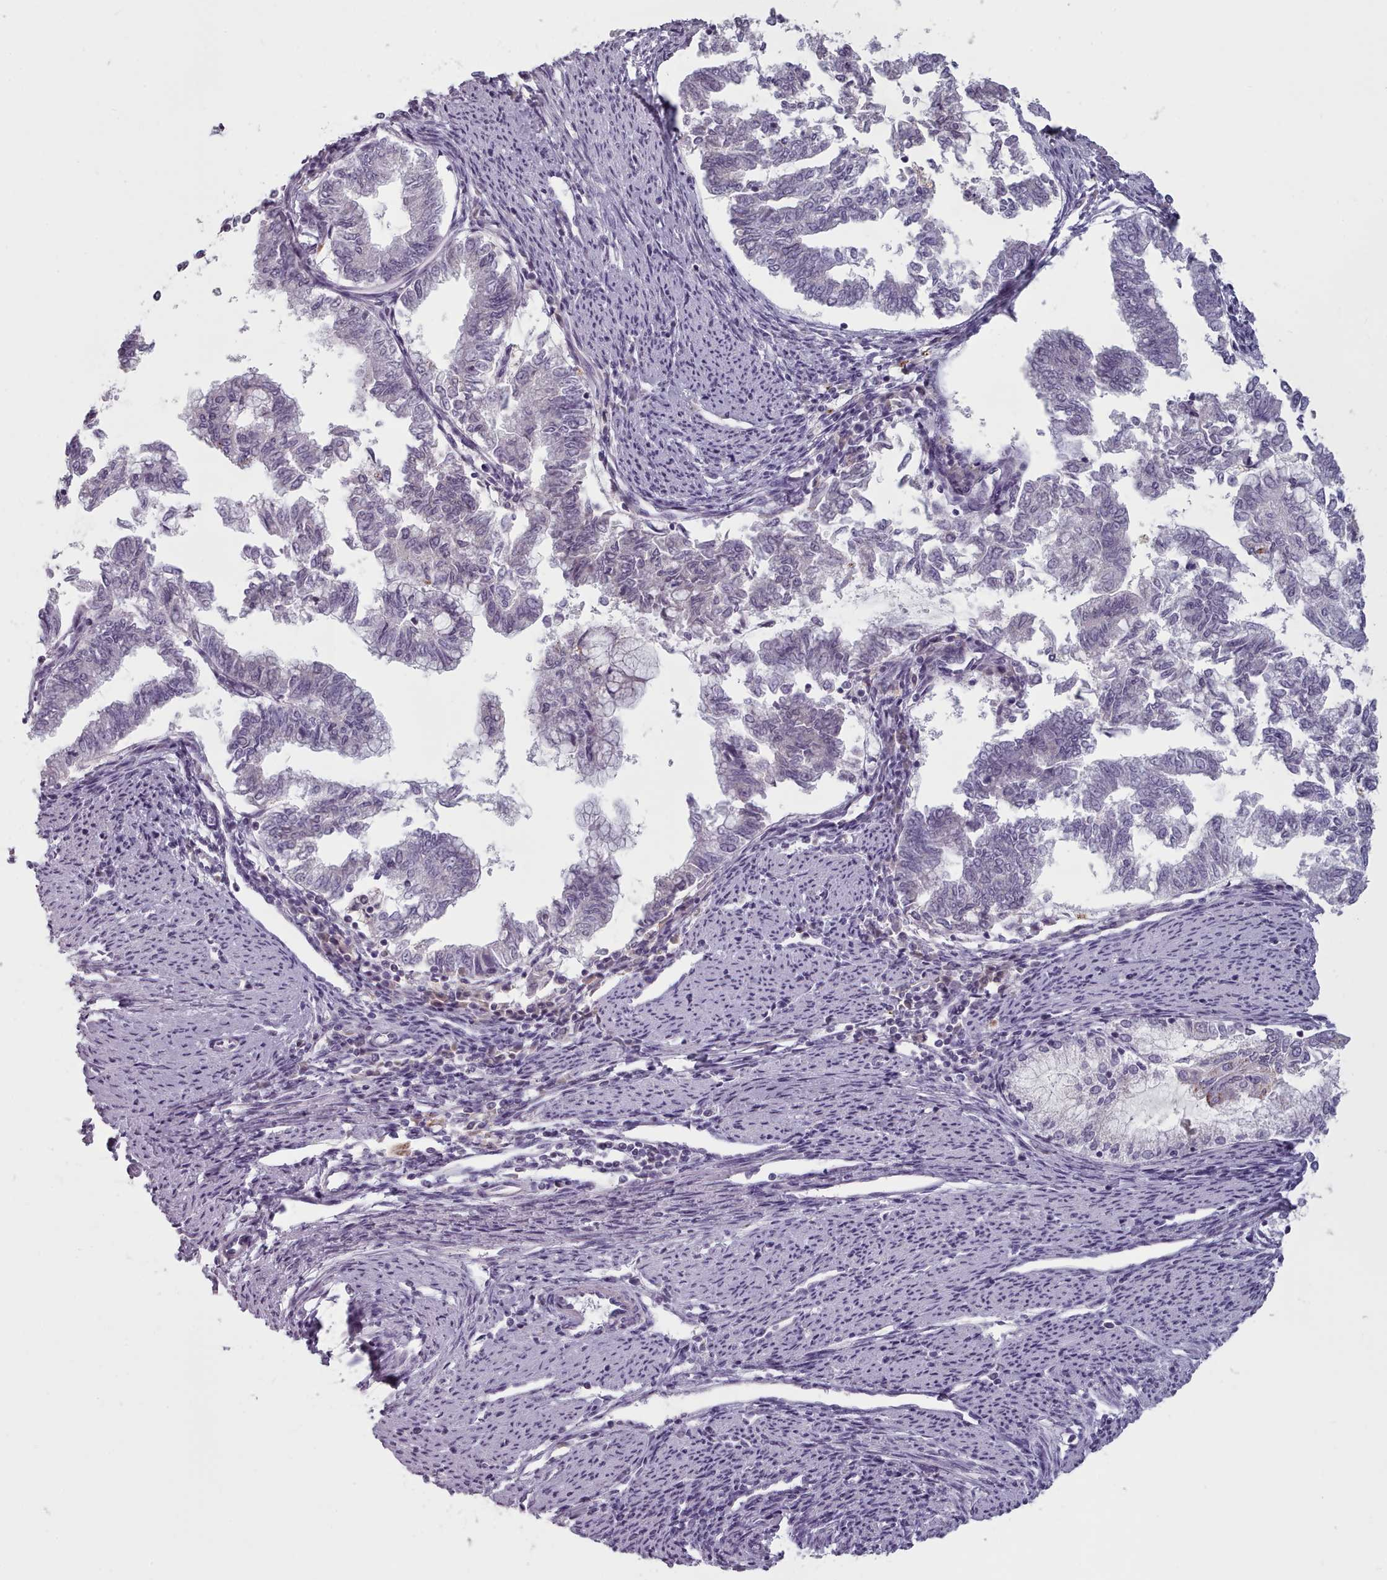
{"staining": {"intensity": "negative", "quantity": "none", "location": "none"}, "tissue": "endometrial cancer", "cell_type": "Tumor cells", "image_type": "cancer", "snomed": [{"axis": "morphology", "description": "Adenocarcinoma, NOS"}, {"axis": "topography", "description": "Endometrium"}], "caption": "High magnification brightfield microscopy of endometrial cancer stained with DAB (brown) and counterstained with hematoxylin (blue): tumor cells show no significant positivity.", "gene": "PBX4", "patient": {"sex": "female", "age": 79}}